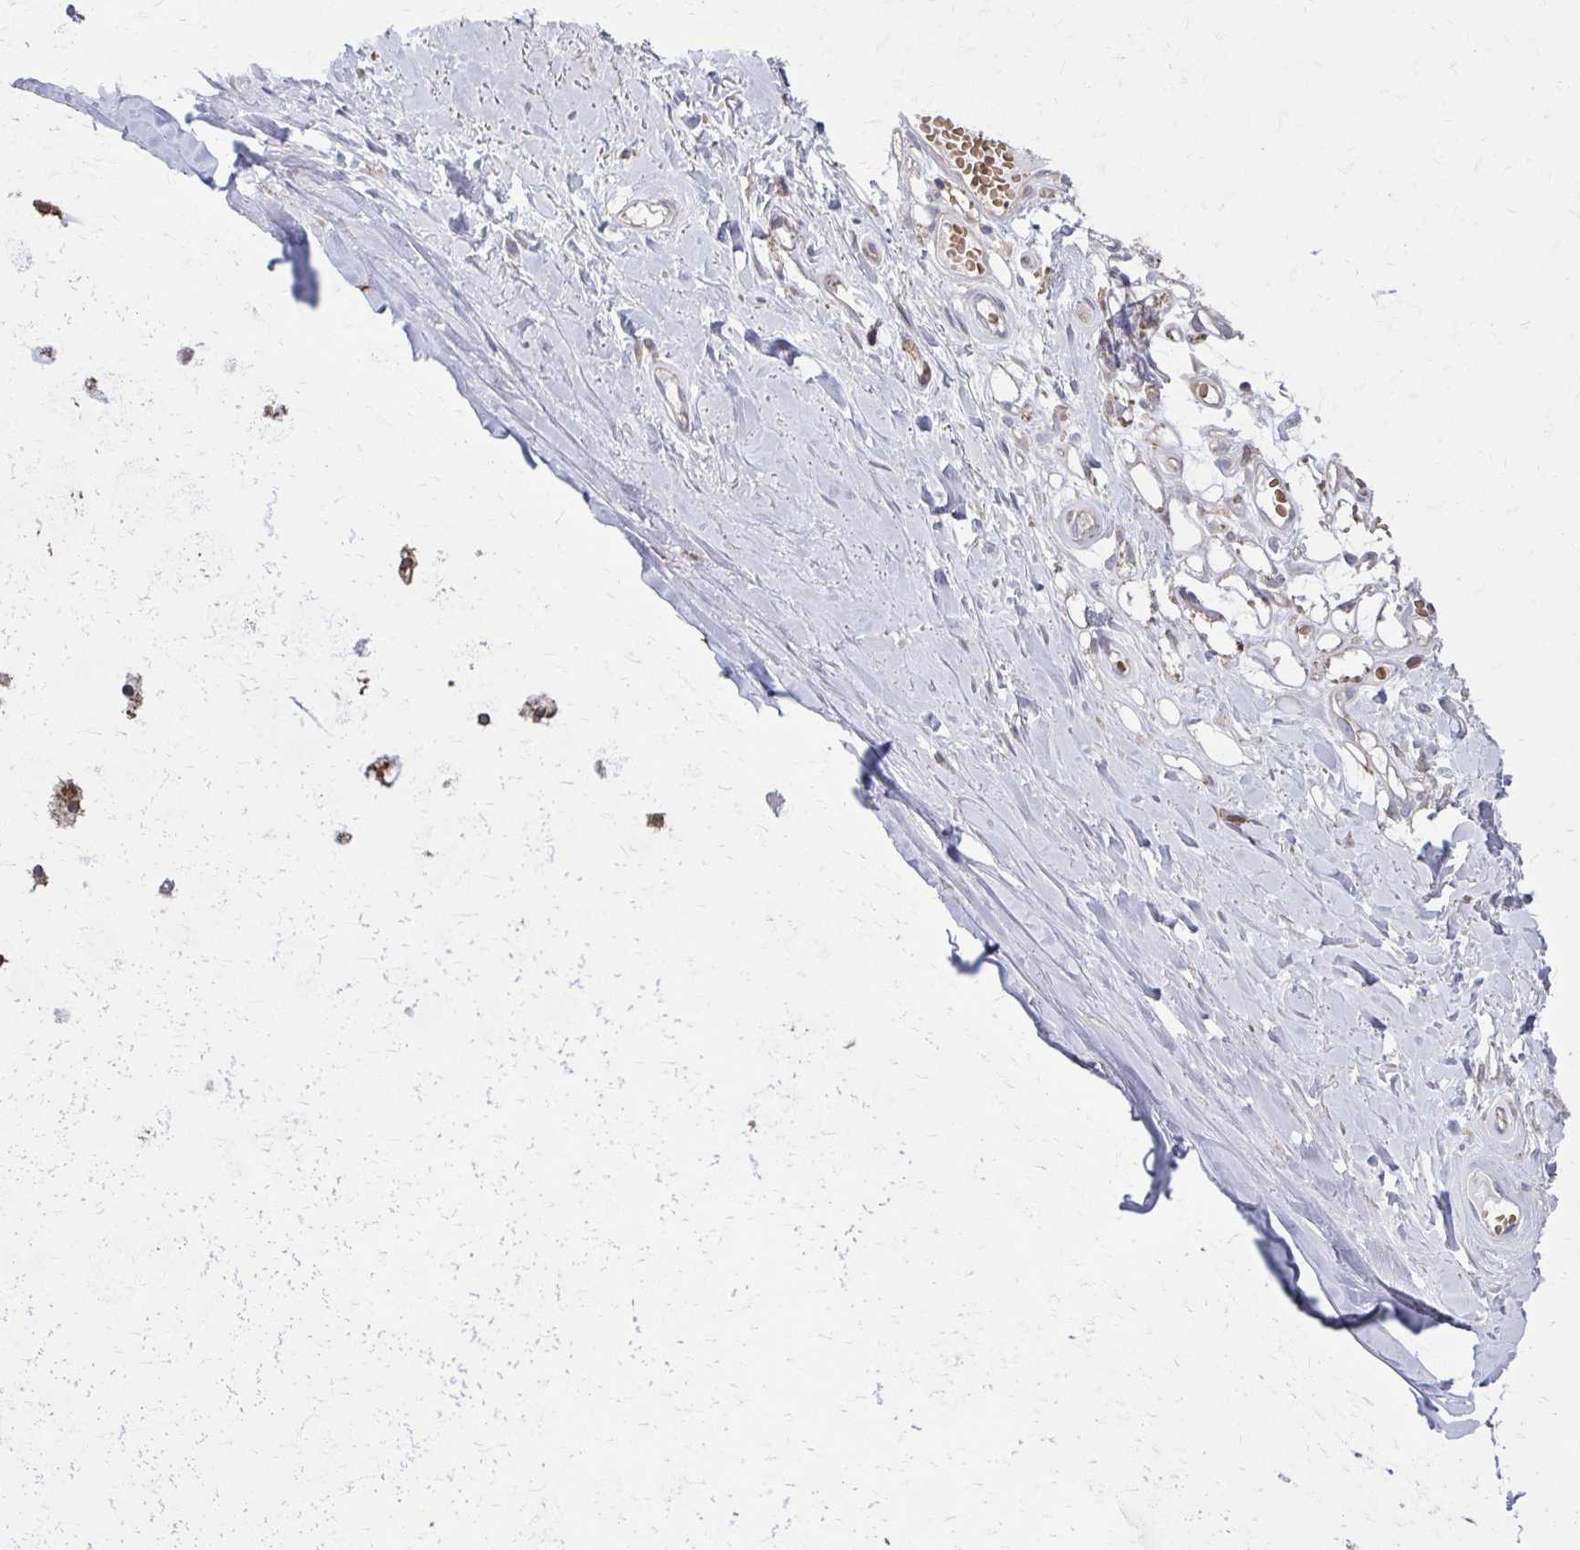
{"staining": {"intensity": "weak", "quantity": "25%-75%", "location": "cytoplasmic/membranous"}, "tissue": "soft tissue", "cell_type": "Fibroblasts", "image_type": "normal", "snomed": [{"axis": "morphology", "description": "Normal tissue, NOS"}, {"axis": "topography", "description": "Cartilage tissue"}, {"axis": "topography", "description": "Nasopharynx"}, {"axis": "topography", "description": "Thyroid gland"}], "caption": "The micrograph displays immunohistochemical staining of benign soft tissue. There is weak cytoplasmic/membranous expression is appreciated in about 25%-75% of fibroblasts. The staining is performed using DAB (3,3'-diaminobenzidine) brown chromogen to label protein expression. The nuclei are counter-stained blue using hematoxylin.", "gene": "MMP14", "patient": {"sex": "male", "age": 63}}